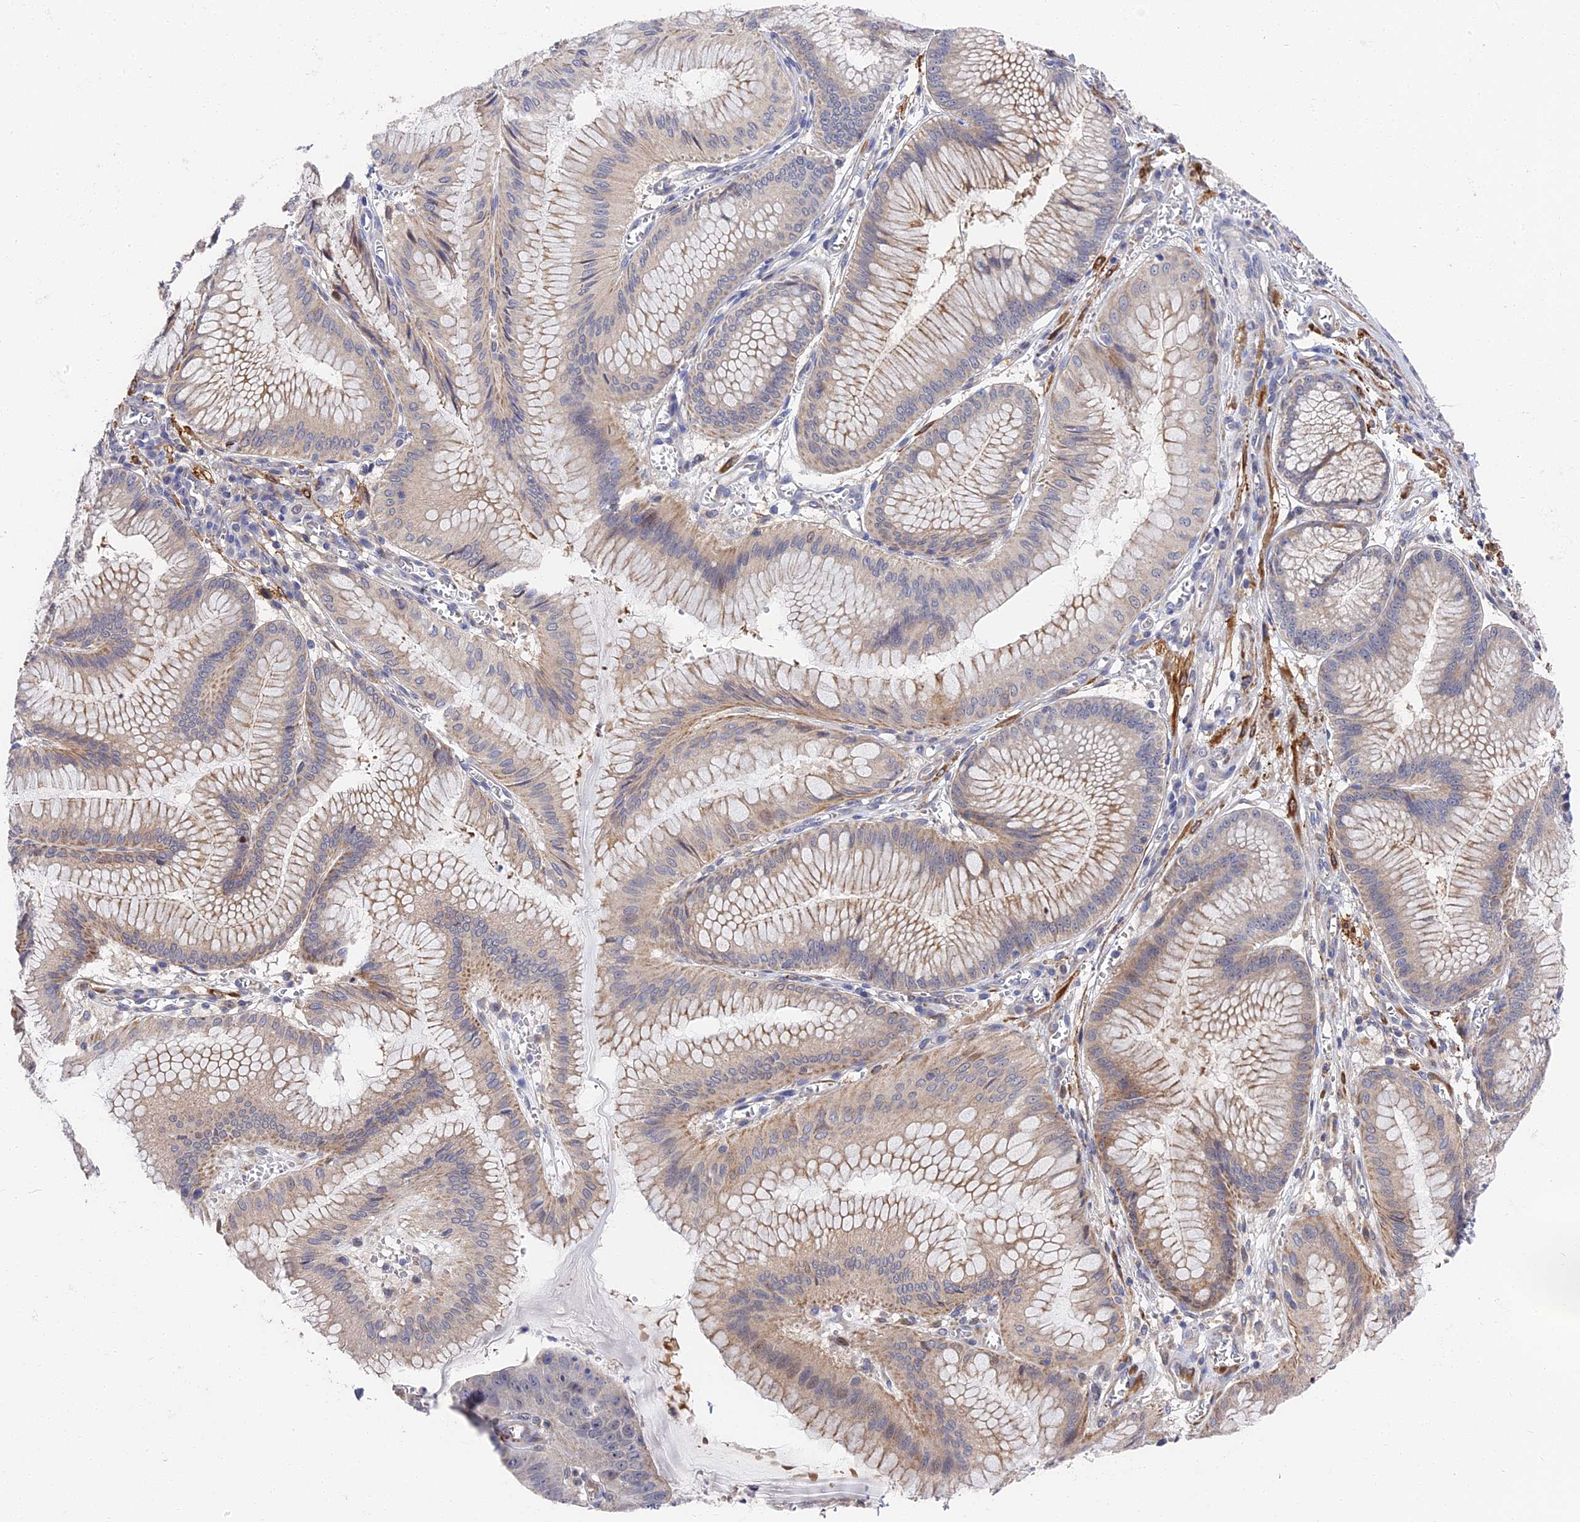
{"staining": {"intensity": "weak", "quantity": "<25%", "location": "cytoplasmic/membranous"}, "tissue": "stomach cancer", "cell_type": "Tumor cells", "image_type": "cancer", "snomed": [{"axis": "morphology", "description": "Adenocarcinoma, NOS"}, {"axis": "topography", "description": "Stomach"}], "caption": "Human stomach cancer (adenocarcinoma) stained for a protein using IHC displays no staining in tumor cells.", "gene": "CCDC113", "patient": {"sex": "male", "age": 59}}